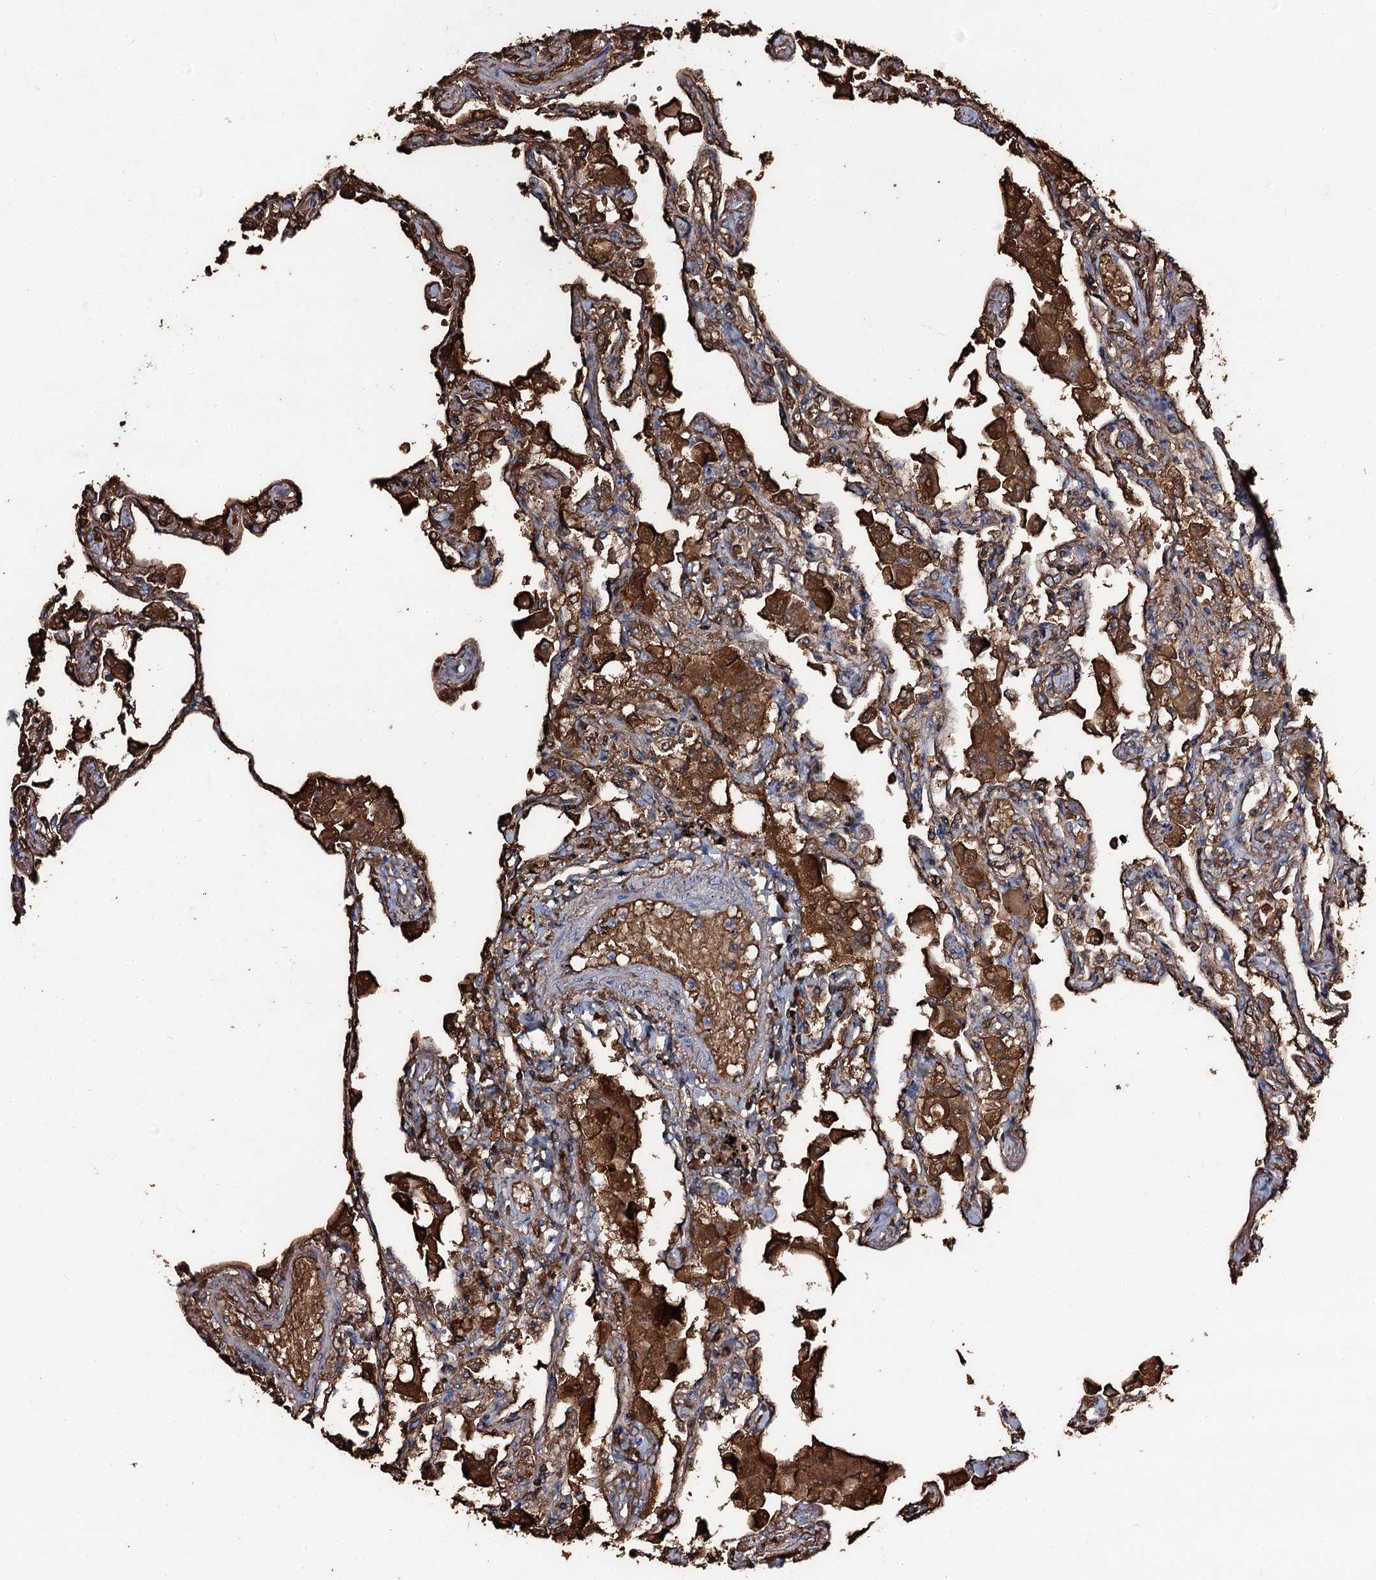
{"staining": {"intensity": "strong", "quantity": "25%-75%", "location": "cytoplasmic/membranous"}, "tissue": "lung", "cell_type": "Alveolar cells", "image_type": "normal", "snomed": [{"axis": "morphology", "description": "Normal tissue, NOS"}, {"axis": "topography", "description": "Bronchus"}, {"axis": "topography", "description": "Lung"}], "caption": "Immunohistochemistry of normal lung reveals high levels of strong cytoplasmic/membranous positivity in about 25%-75% of alveolar cells.", "gene": "EDN1", "patient": {"sex": "female", "age": 49}}